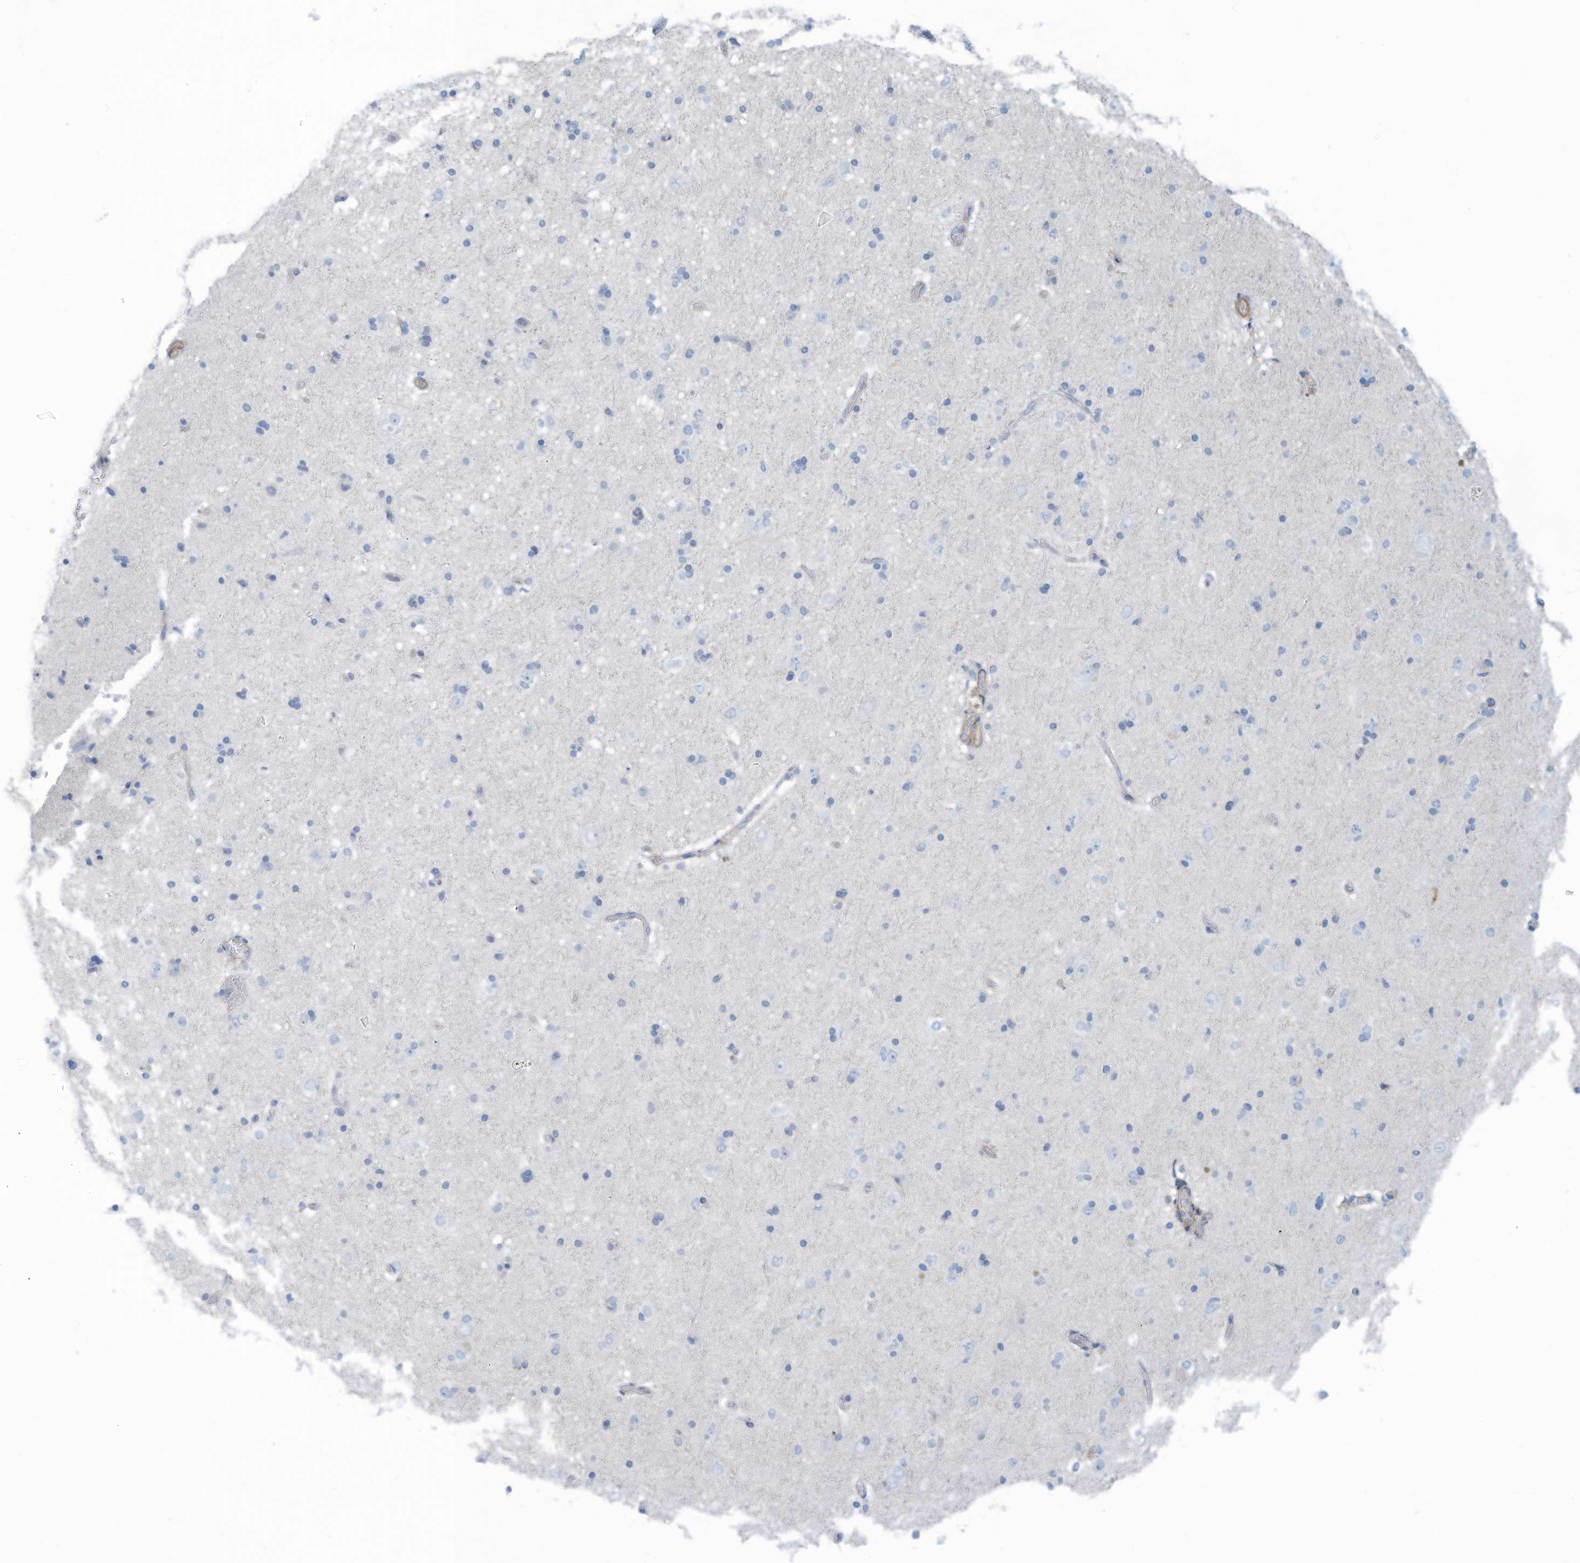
{"staining": {"intensity": "weak", "quantity": "25%-75%", "location": "cytoplasmic/membranous"}, "tissue": "cerebral cortex", "cell_type": "Endothelial cells", "image_type": "normal", "snomed": [{"axis": "morphology", "description": "Normal tissue, NOS"}, {"axis": "topography", "description": "Cerebral cortex"}], "caption": "Weak cytoplasmic/membranous expression for a protein is appreciated in approximately 25%-75% of endothelial cells of normal cerebral cortex using immunohistochemistry.", "gene": "ZNF846", "patient": {"sex": "male", "age": 34}}